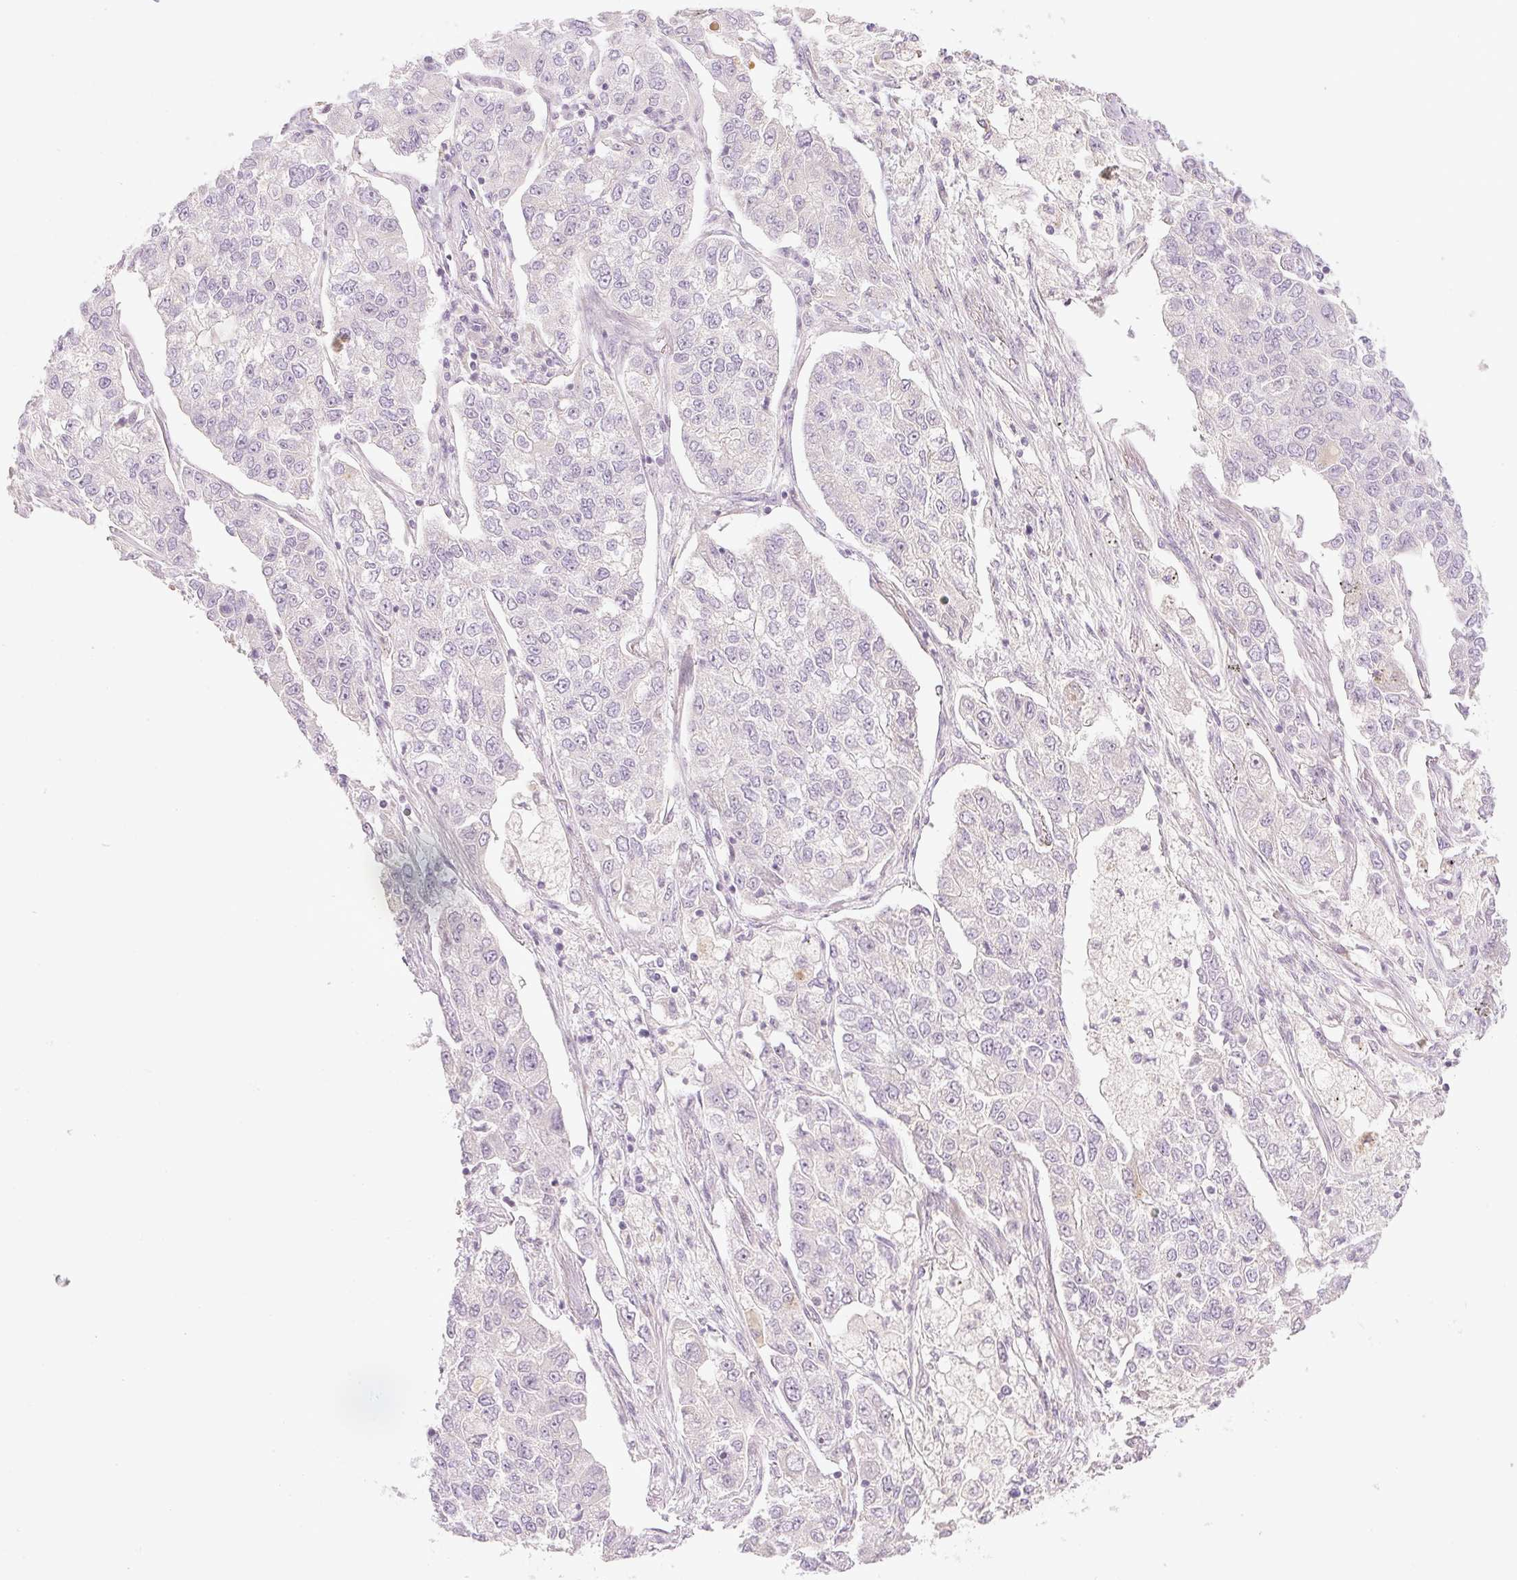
{"staining": {"intensity": "negative", "quantity": "none", "location": "none"}, "tissue": "lung cancer", "cell_type": "Tumor cells", "image_type": "cancer", "snomed": [{"axis": "morphology", "description": "Adenocarcinoma, NOS"}, {"axis": "topography", "description": "Lung"}], "caption": "Immunohistochemistry photomicrograph of human lung adenocarcinoma stained for a protein (brown), which reveals no staining in tumor cells.", "gene": "AAR2", "patient": {"sex": "male", "age": 49}}